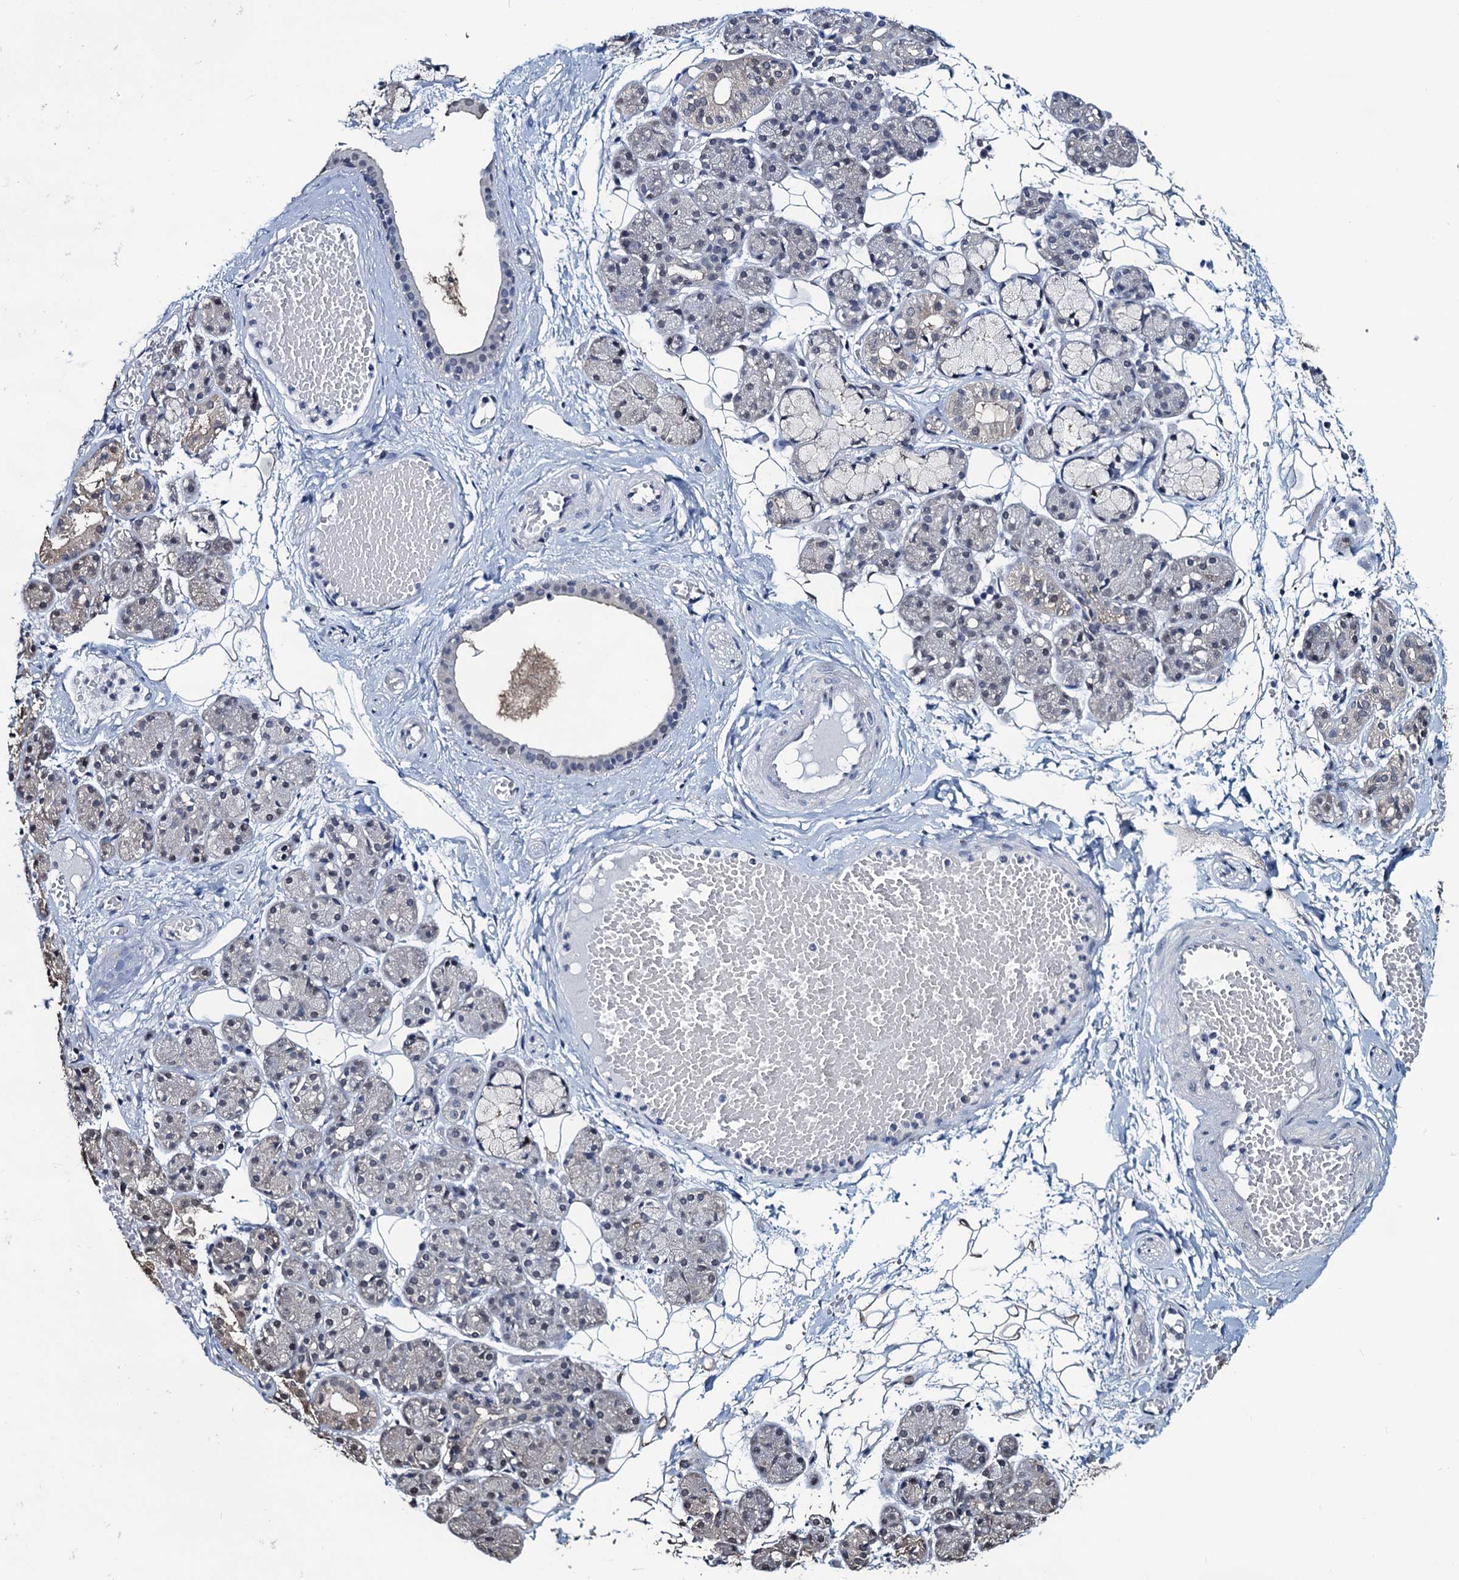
{"staining": {"intensity": "weak", "quantity": "<25%", "location": "cytoplasmic/membranous,nuclear"}, "tissue": "salivary gland", "cell_type": "Glandular cells", "image_type": "normal", "snomed": [{"axis": "morphology", "description": "Normal tissue, NOS"}, {"axis": "topography", "description": "Salivary gland"}], "caption": "The IHC histopathology image has no significant expression in glandular cells of salivary gland. The staining was performed using DAB to visualize the protein expression in brown, while the nuclei were stained in blue with hematoxylin (Magnification: 20x).", "gene": "RTKN2", "patient": {"sex": "male", "age": 63}}